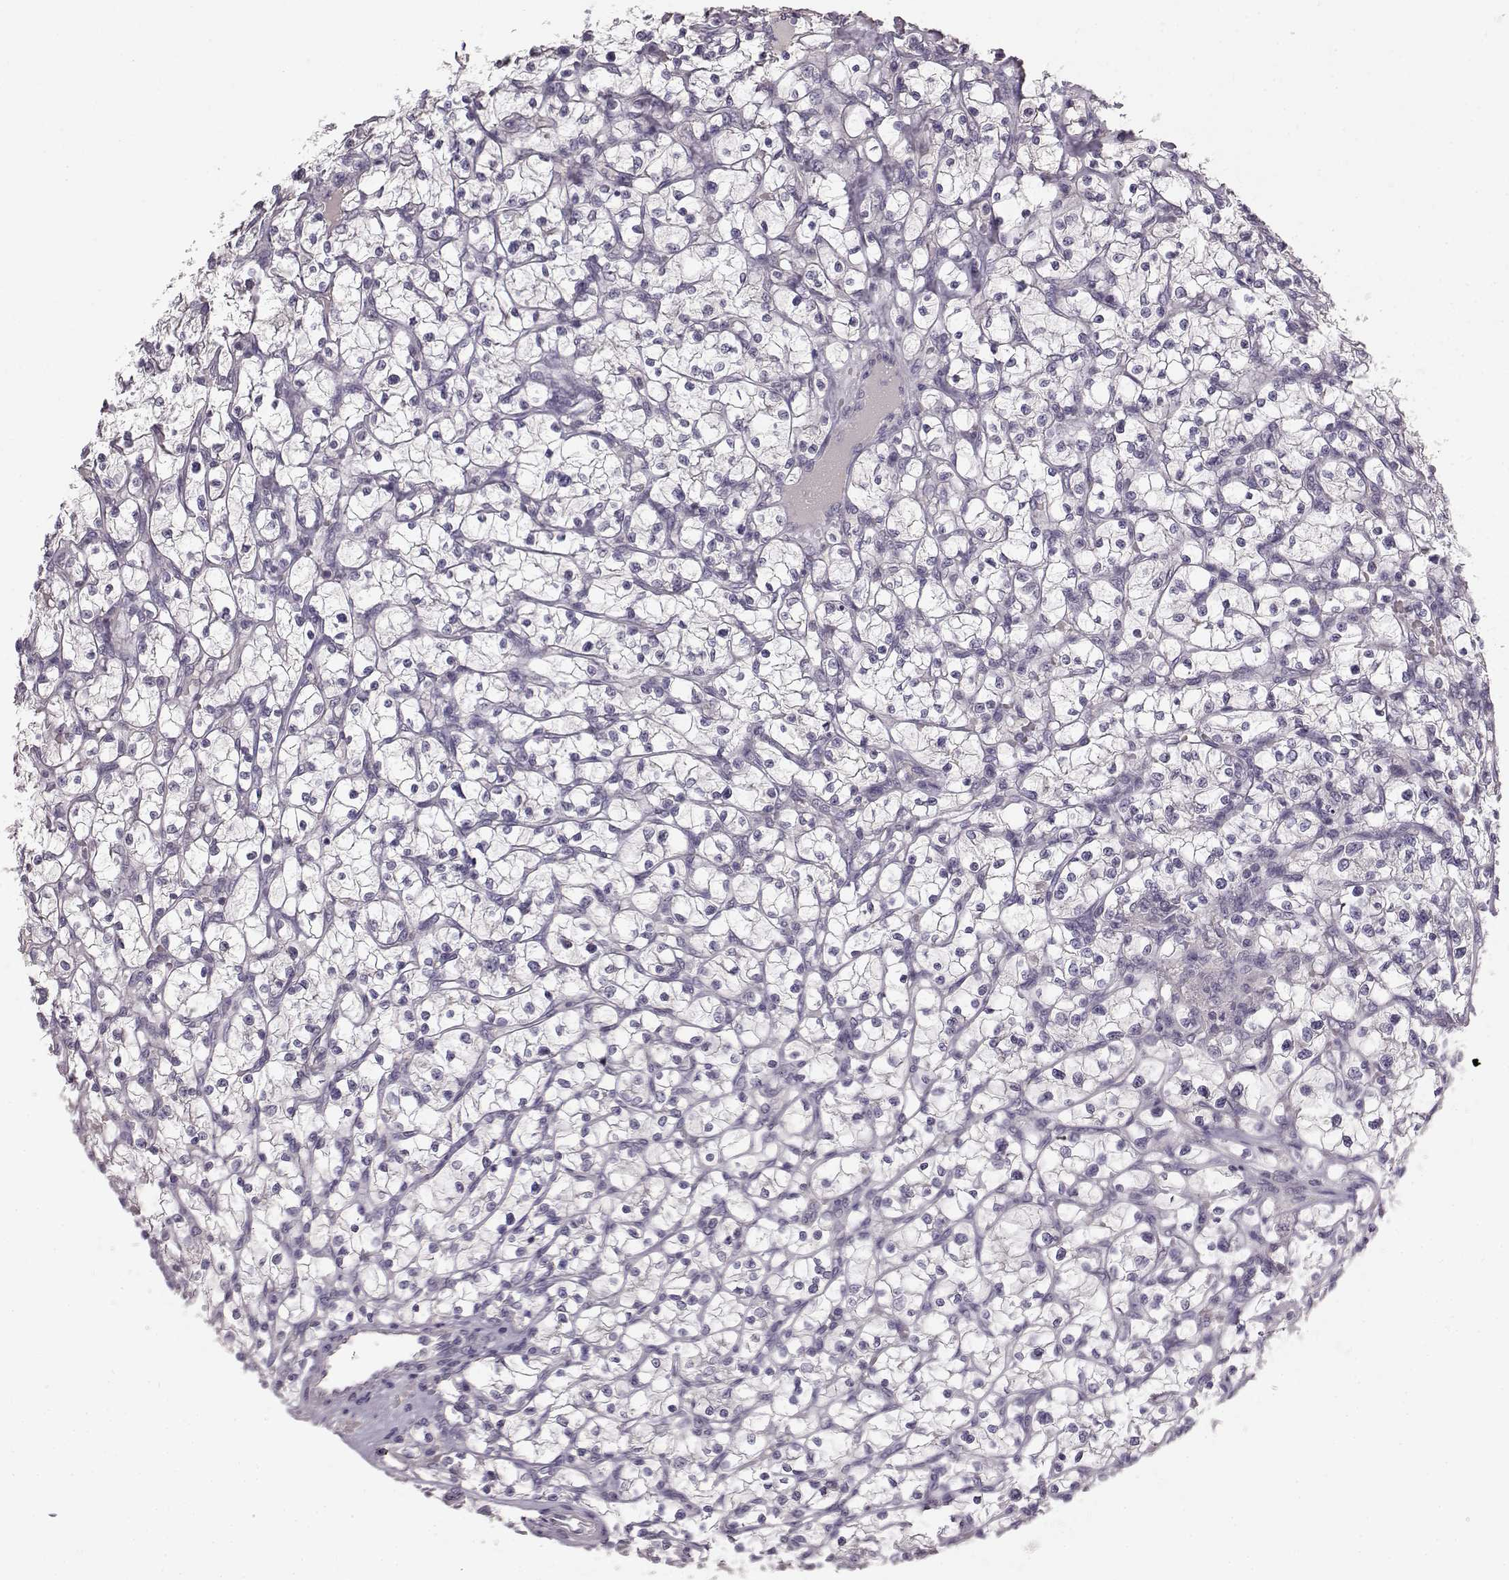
{"staining": {"intensity": "negative", "quantity": "none", "location": "none"}, "tissue": "renal cancer", "cell_type": "Tumor cells", "image_type": "cancer", "snomed": [{"axis": "morphology", "description": "Adenocarcinoma, NOS"}, {"axis": "topography", "description": "Kidney"}], "caption": "An immunohistochemistry image of adenocarcinoma (renal) is shown. There is no staining in tumor cells of adenocarcinoma (renal).", "gene": "BFSP2", "patient": {"sex": "female", "age": 64}}